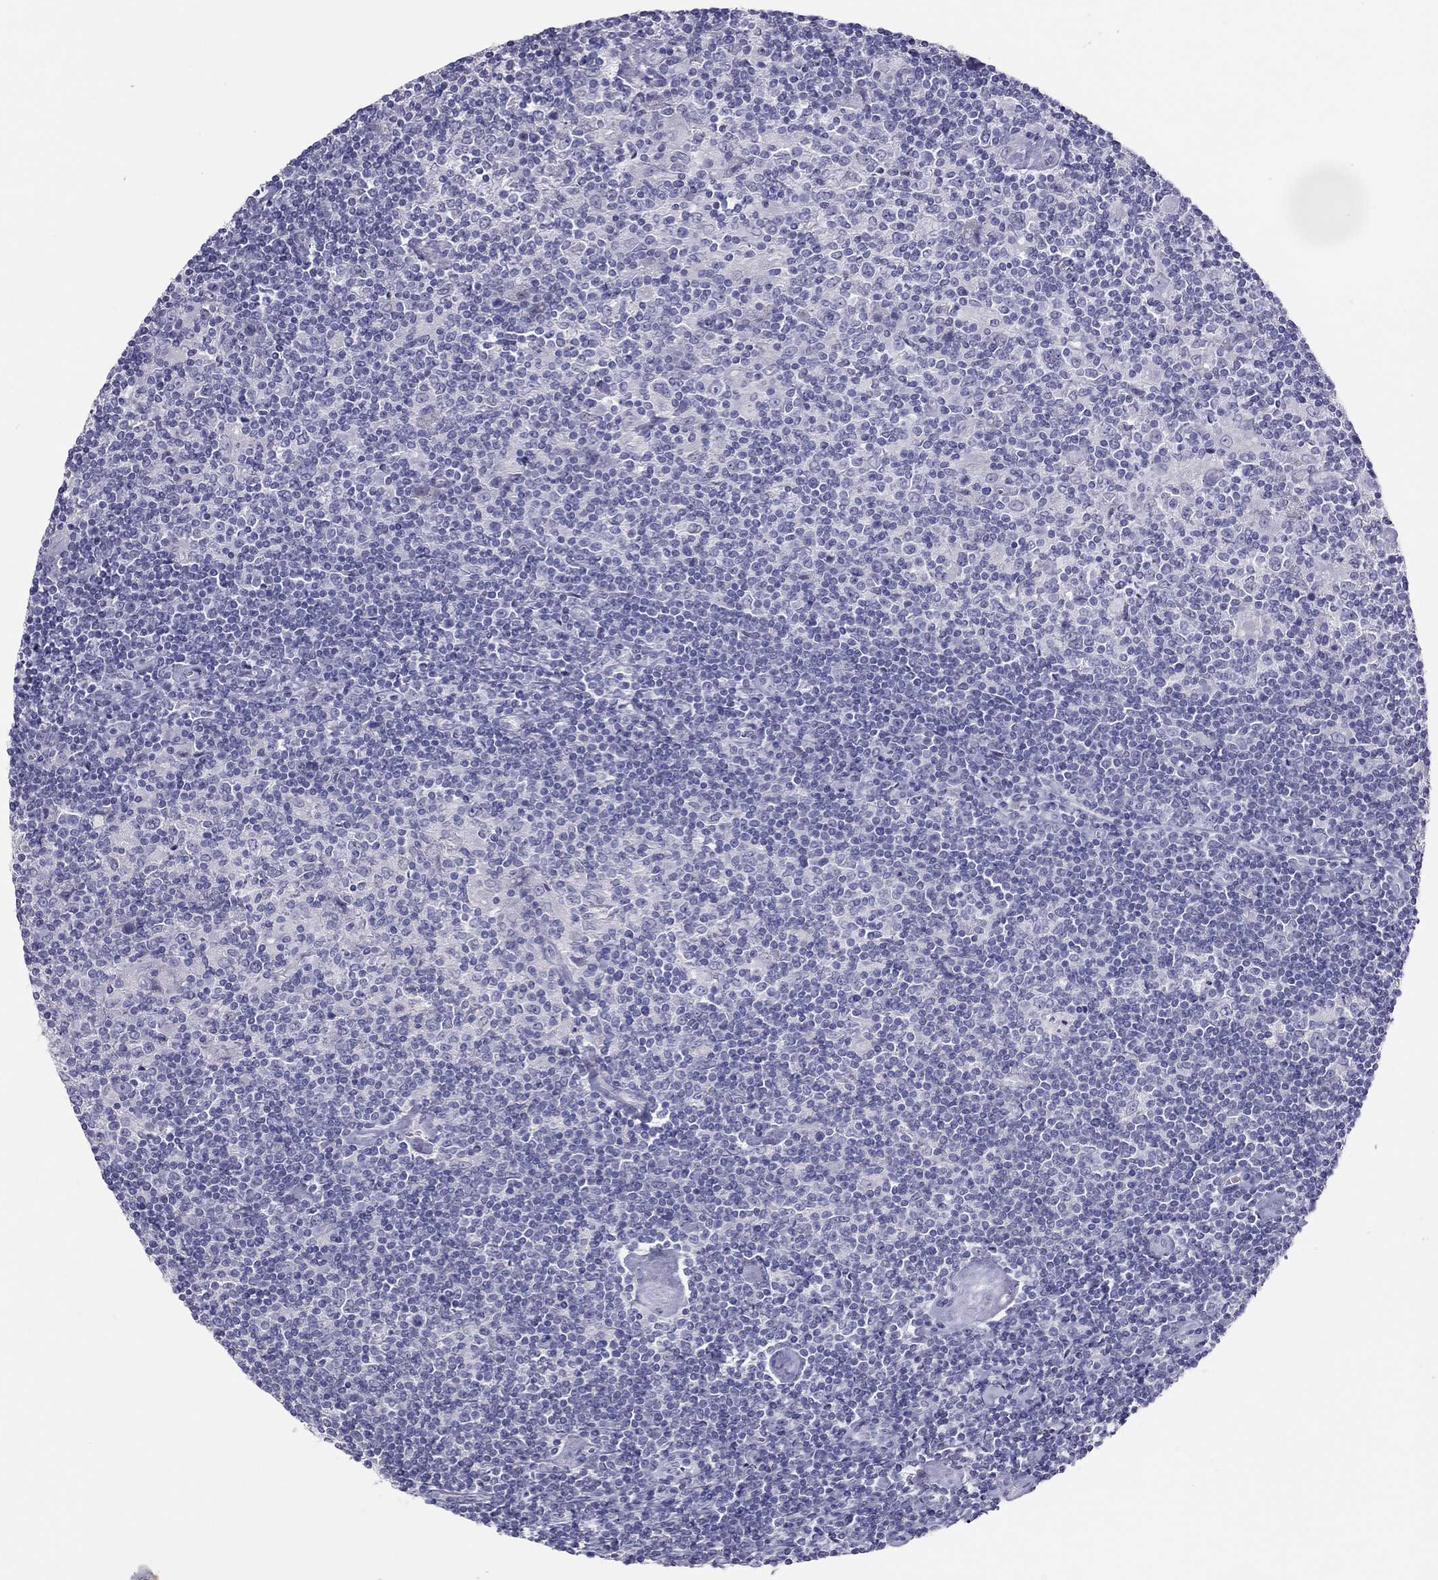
{"staining": {"intensity": "negative", "quantity": "none", "location": "none"}, "tissue": "lymphoma", "cell_type": "Tumor cells", "image_type": "cancer", "snomed": [{"axis": "morphology", "description": "Hodgkin's disease, NOS"}, {"axis": "topography", "description": "Lymph node"}], "caption": "Hodgkin's disease was stained to show a protein in brown. There is no significant expression in tumor cells.", "gene": "KCNV2", "patient": {"sex": "male", "age": 40}}